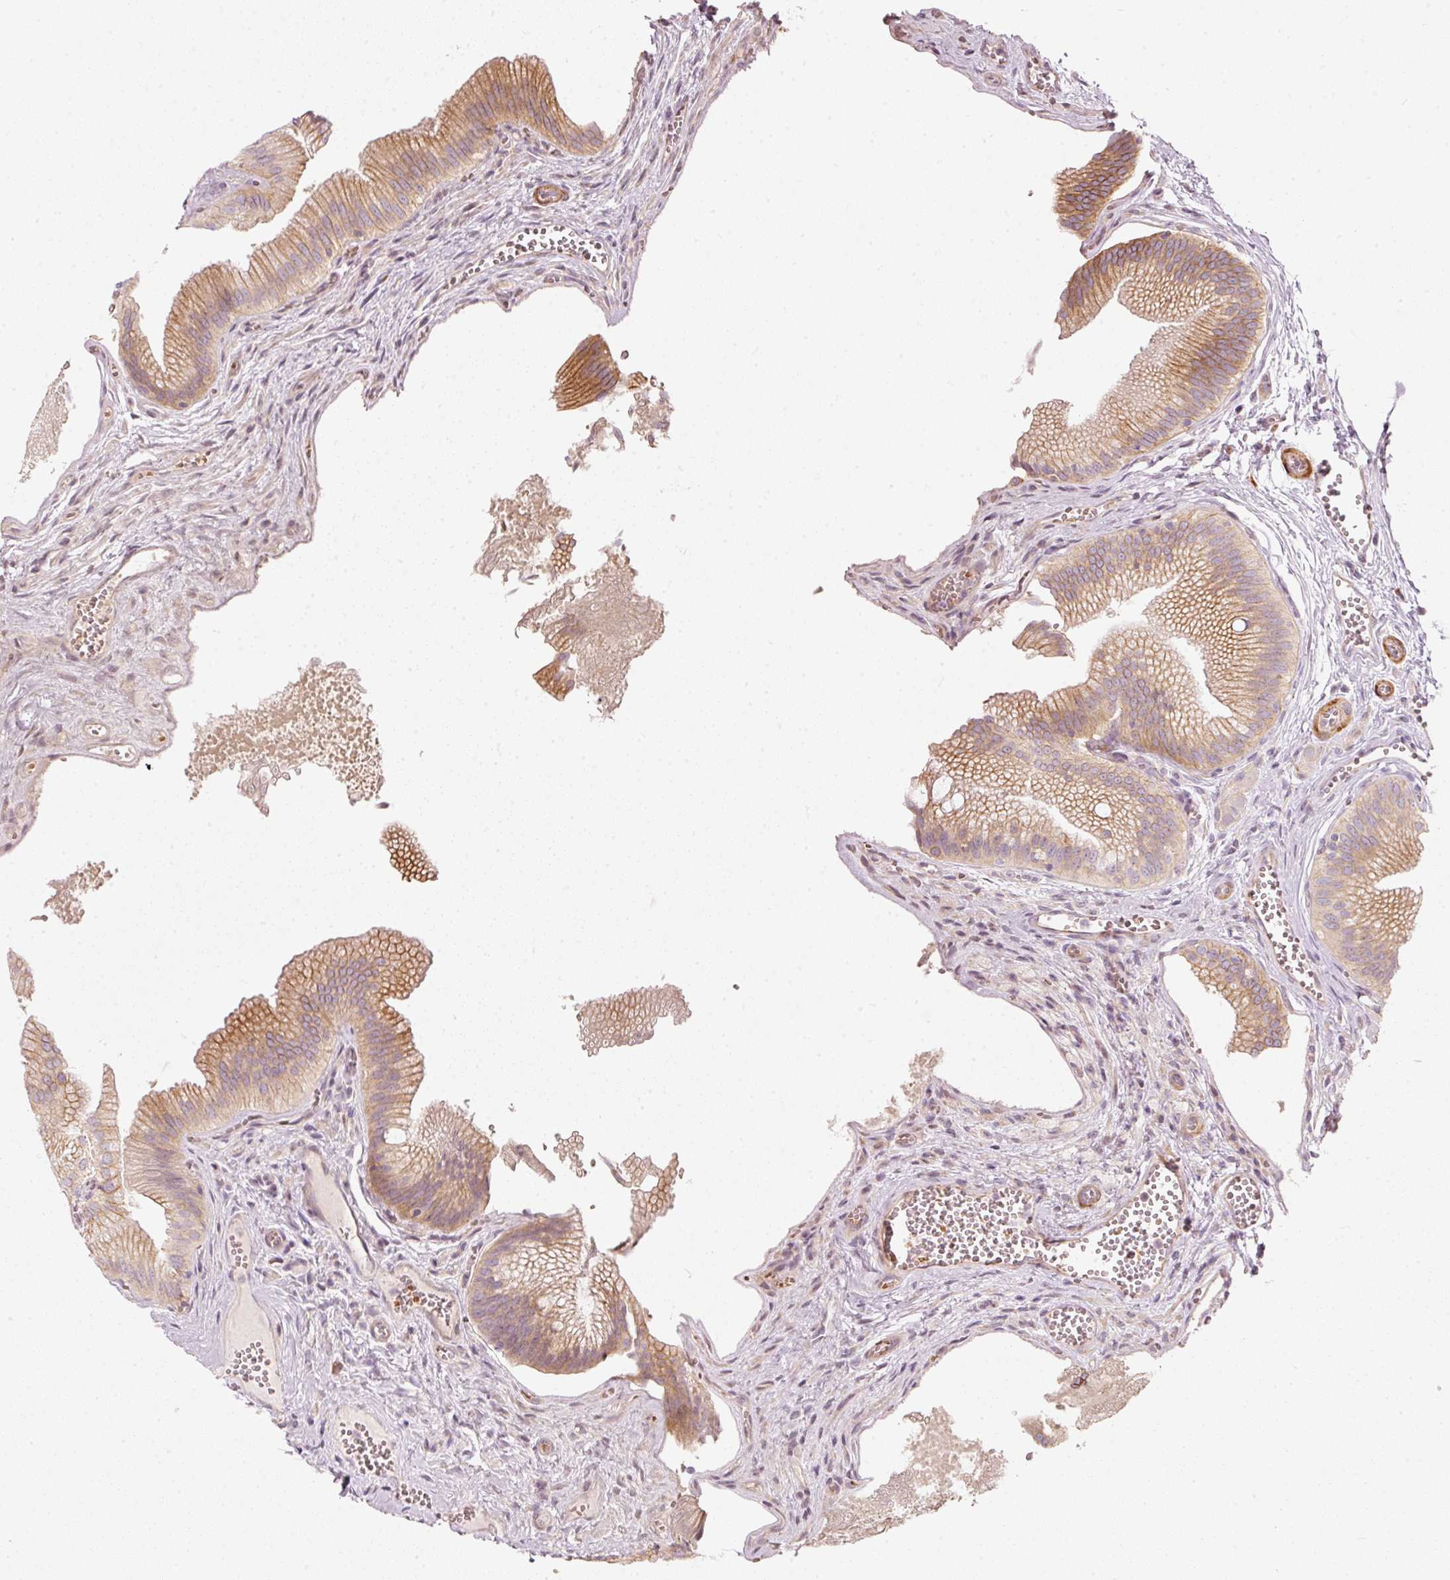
{"staining": {"intensity": "moderate", "quantity": ">75%", "location": "cytoplasmic/membranous"}, "tissue": "gallbladder", "cell_type": "Glandular cells", "image_type": "normal", "snomed": [{"axis": "morphology", "description": "Normal tissue, NOS"}, {"axis": "topography", "description": "Gallbladder"}], "caption": "Human gallbladder stained for a protein (brown) reveals moderate cytoplasmic/membranous positive staining in approximately >75% of glandular cells.", "gene": "KCNQ1", "patient": {"sex": "male", "age": 17}}